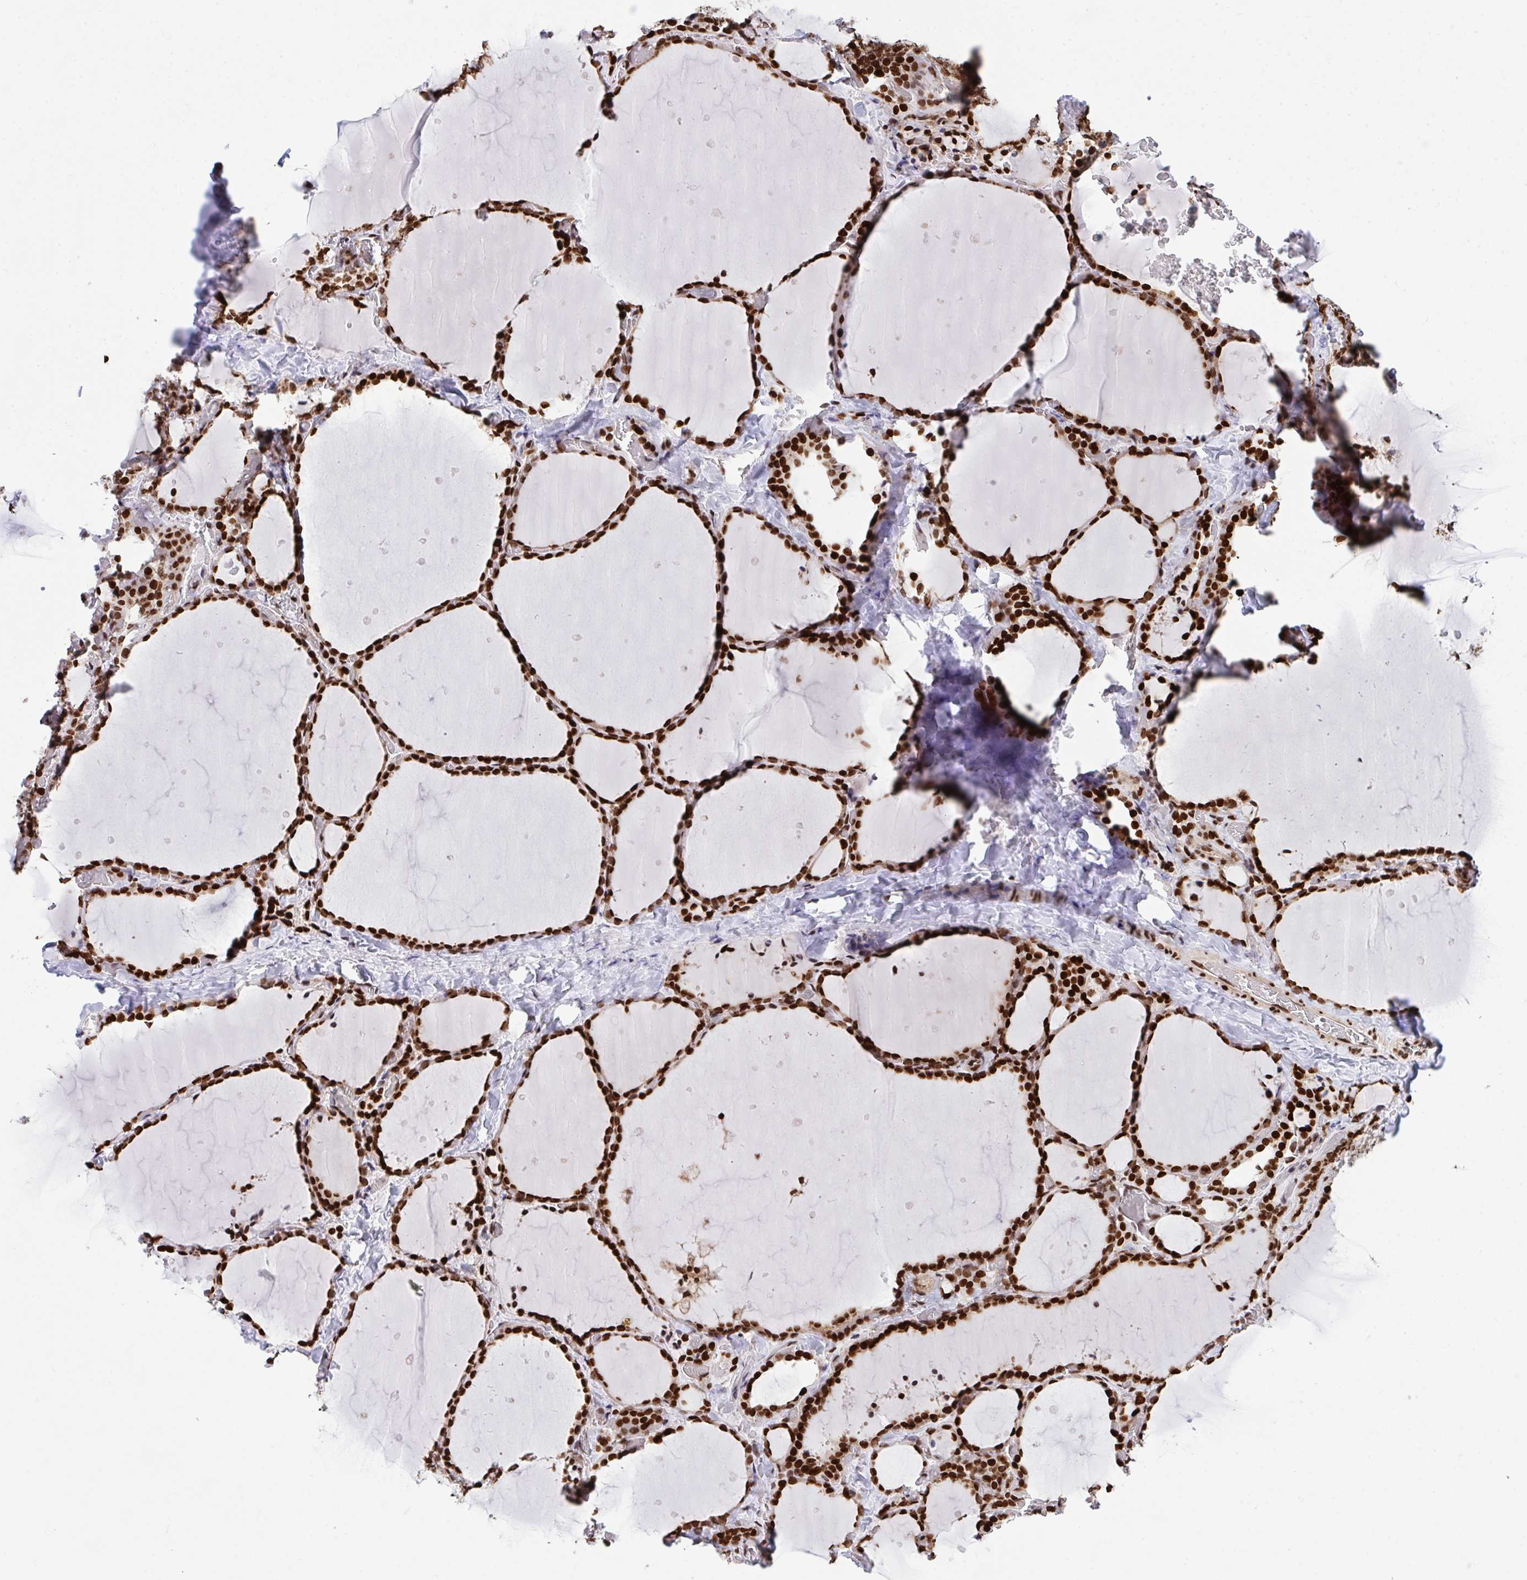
{"staining": {"intensity": "strong", "quantity": ">75%", "location": "nuclear"}, "tissue": "thyroid gland", "cell_type": "Glandular cells", "image_type": "normal", "snomed": [{"axis": "morphology", "description": "Normal tissue, NOS"}, {"axis": "topography", "description": "Thyroid gland"}], "caption": "Protein expression by immunohistochemistry (IHC) demonstrates strong nuclear staining in about >75% of glandular cells in benign thyroid gland.", "gene": "RAPGEF5", "patient": {"sex": "female", "age": 36}}